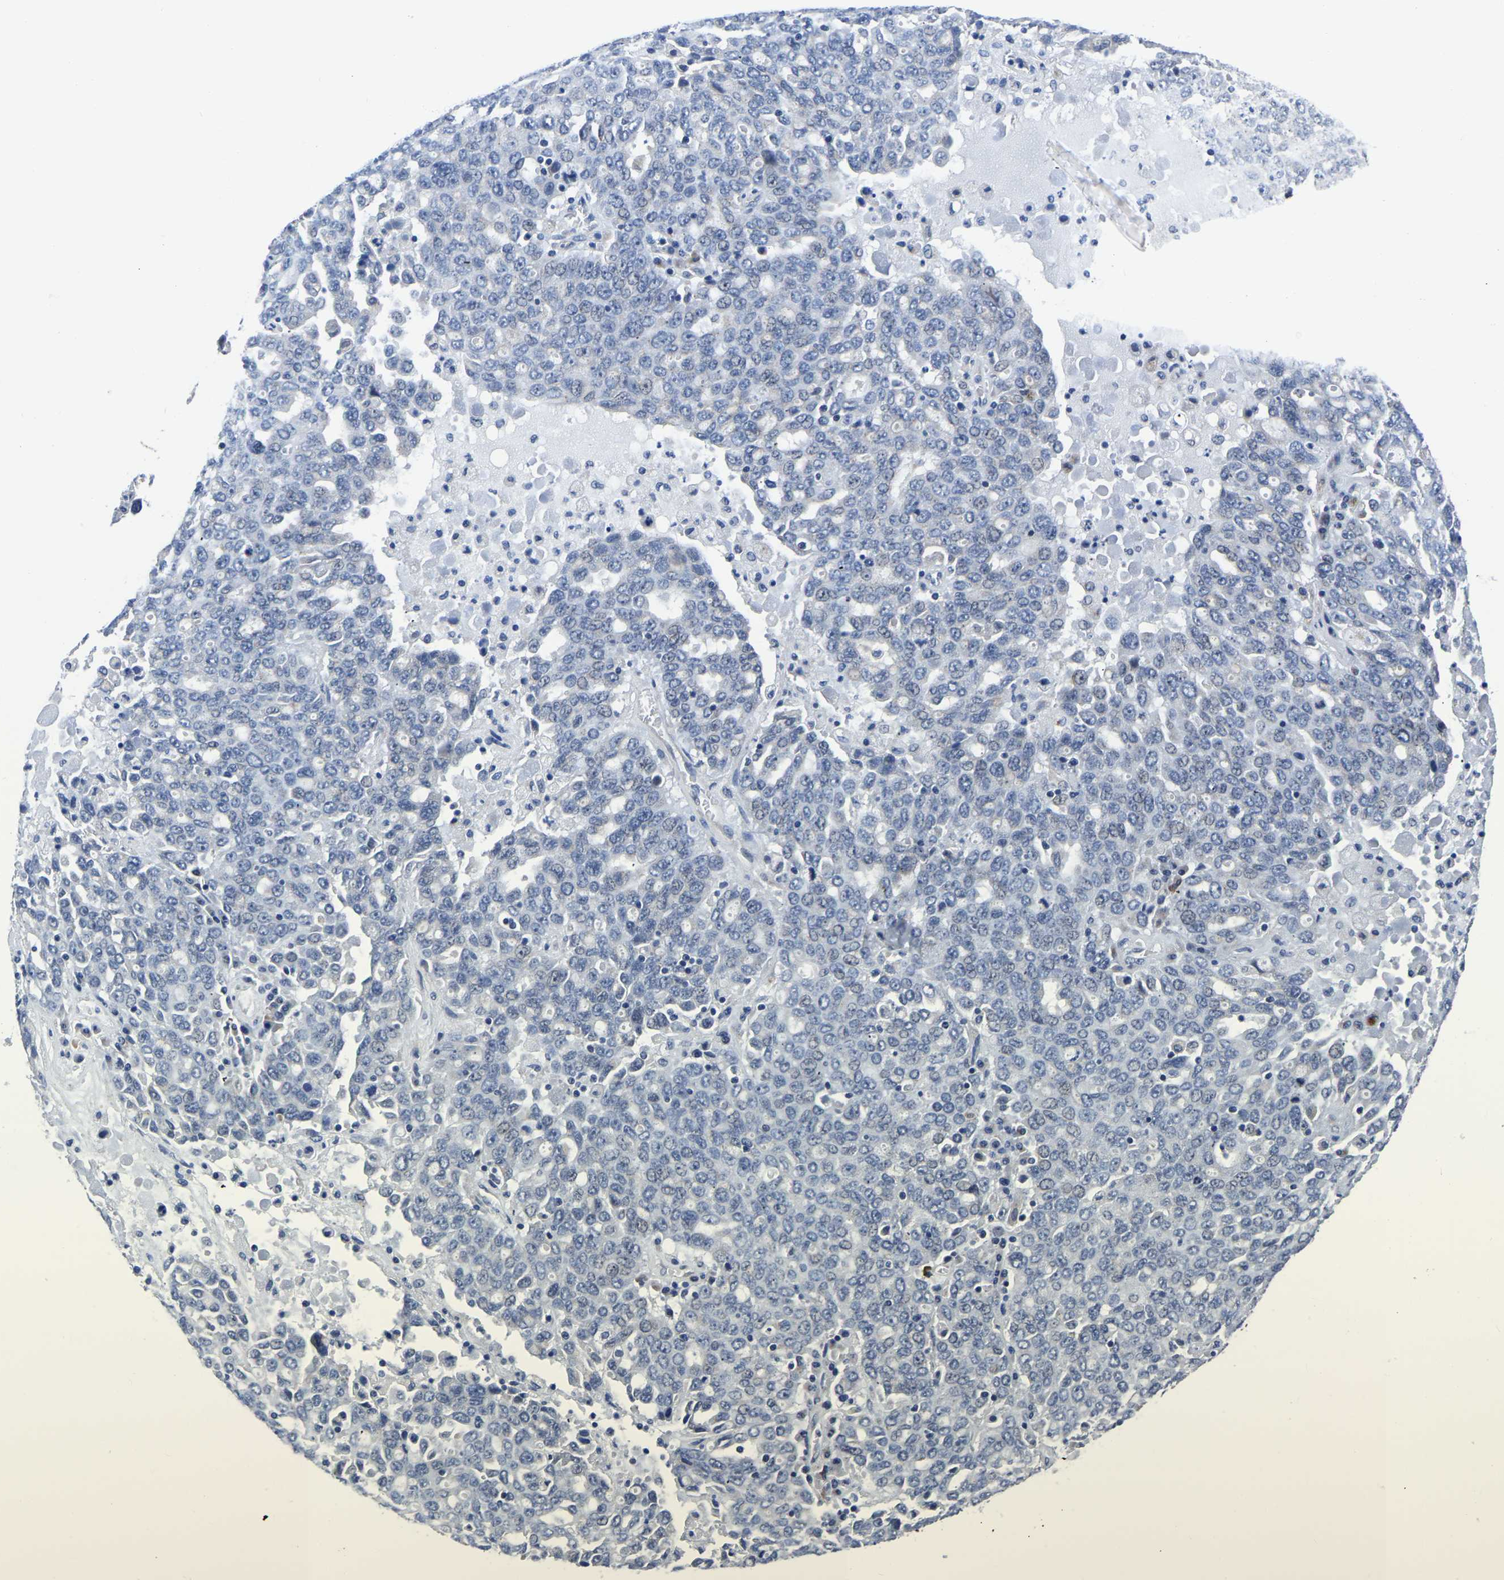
{"staining": {"intensity": "negative", "quantity": "none", "location": "none"}, "tissue": "ovarian cancer", "cell_type": "Tumor cells", "image_type": "cancer", "snomed": [{"axis": "morphology", "description": "Carcinoma, endometroid"}, {"axis": "topography", "description": "Ovary"}], "caption": "Image shows no protein staining in tumor cells of ovarian cancer (endometroid carcinoma) tissue.", "gene": "PDLIM7", "patient": {"sex": "female", "age": 62}}